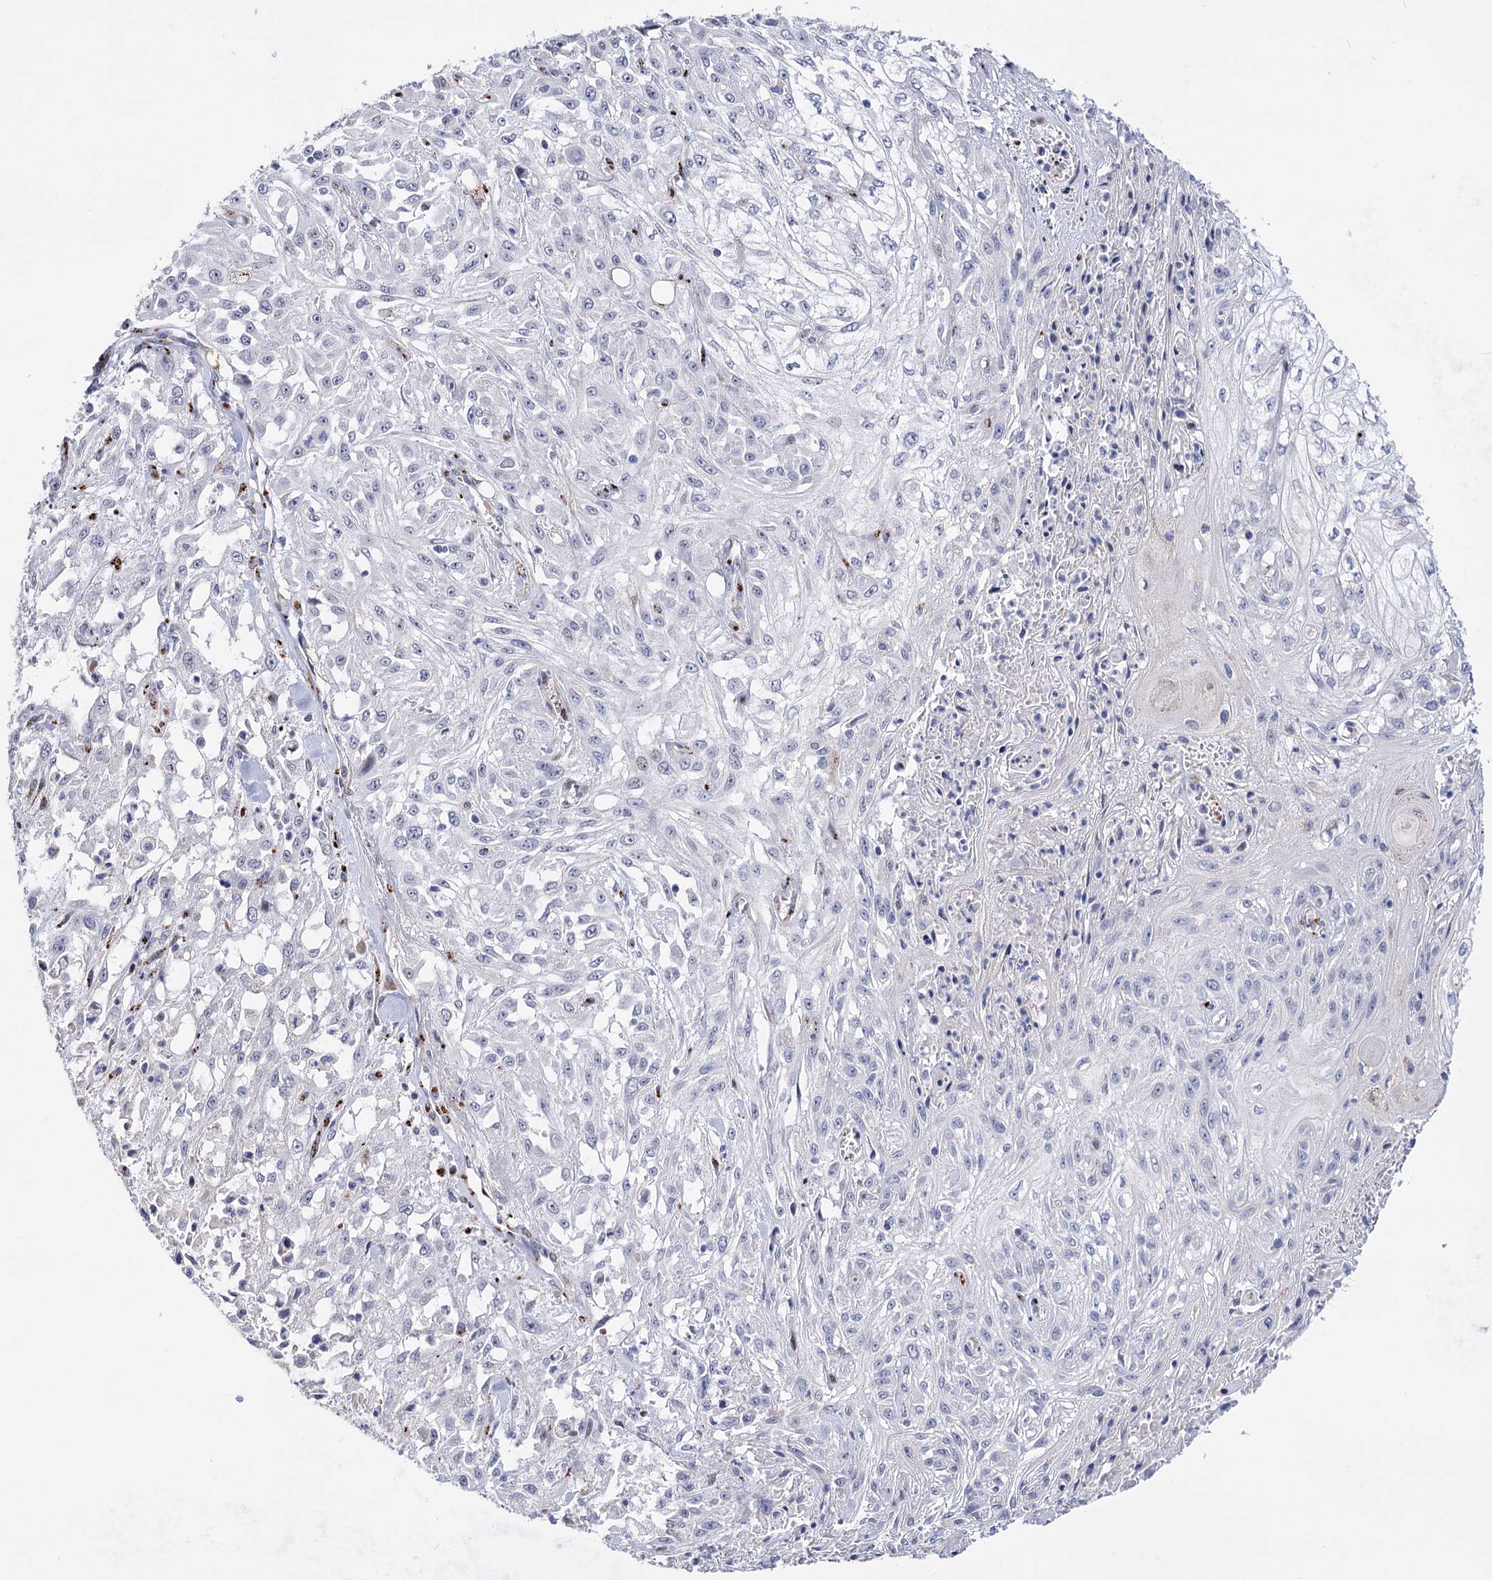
{"staining": {"intensity": "negative", "quantity": "none", "location": "none"}, "tissue": "skin cancer", "cell_type": "Tumor cells", "image_type": "cancer", "snomed": [{"axis": "morphology", "description": "Squamous cell carcinoma, NOS"}, {"axis": "morphology", "description": "Squamous cell carcinoma, metastatic, NOS"}, {"axis": "topography", "description": "Skin"}, {"axis": "topography", "description": "Lymph node"}], "caption": "Protein analysis of skin metastatic squamous cell carcinoma exhibits no significant staining in tumor cells.", "gene": "C11orf96", "patient": {"sex": "male", "age": 75}}